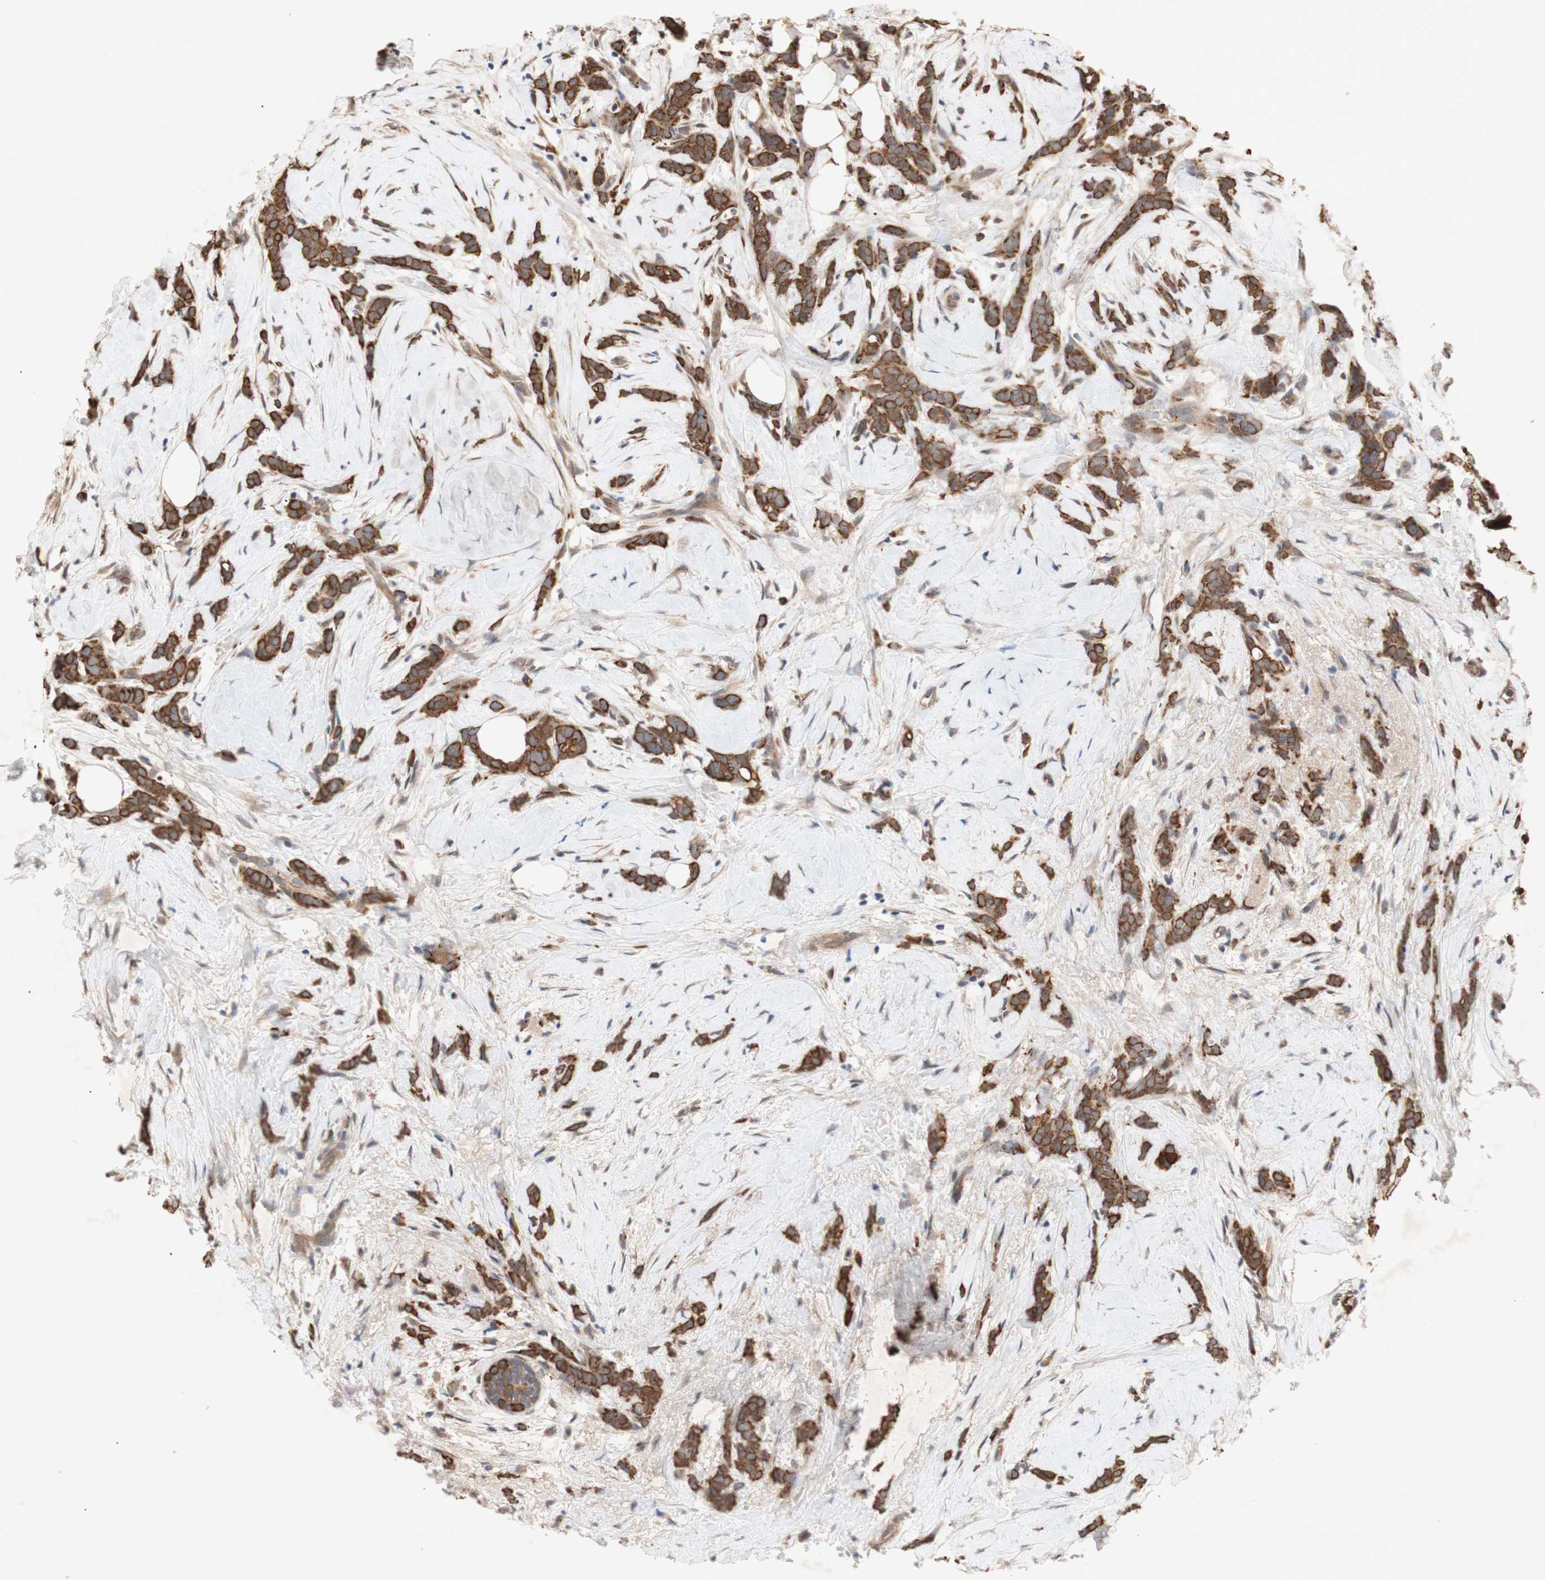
{"staining": {"intensity": "strong", "quantity": ">75%", "location": "cytoplasmic/membranous"}, "tissue": "breast cancer", "cell_type": "Tumor cells", "image_type": "cancer", "snomed": [{"axis": "morphology", "description": "Lobular carcinoma, in situ"}, {"axis": "morphology", "description": "Lobular carcinoma"}, {"axis": "topography", "description": "Breast"}], "caption": "Human lobular carcinoma (breast) stained with a brown dye shows strong cytoplasmic/membranous positive positivity in approximately >75% of tumor cells.", "gene": "PKN1", "patient": {"sex": "female", "age": 41}}